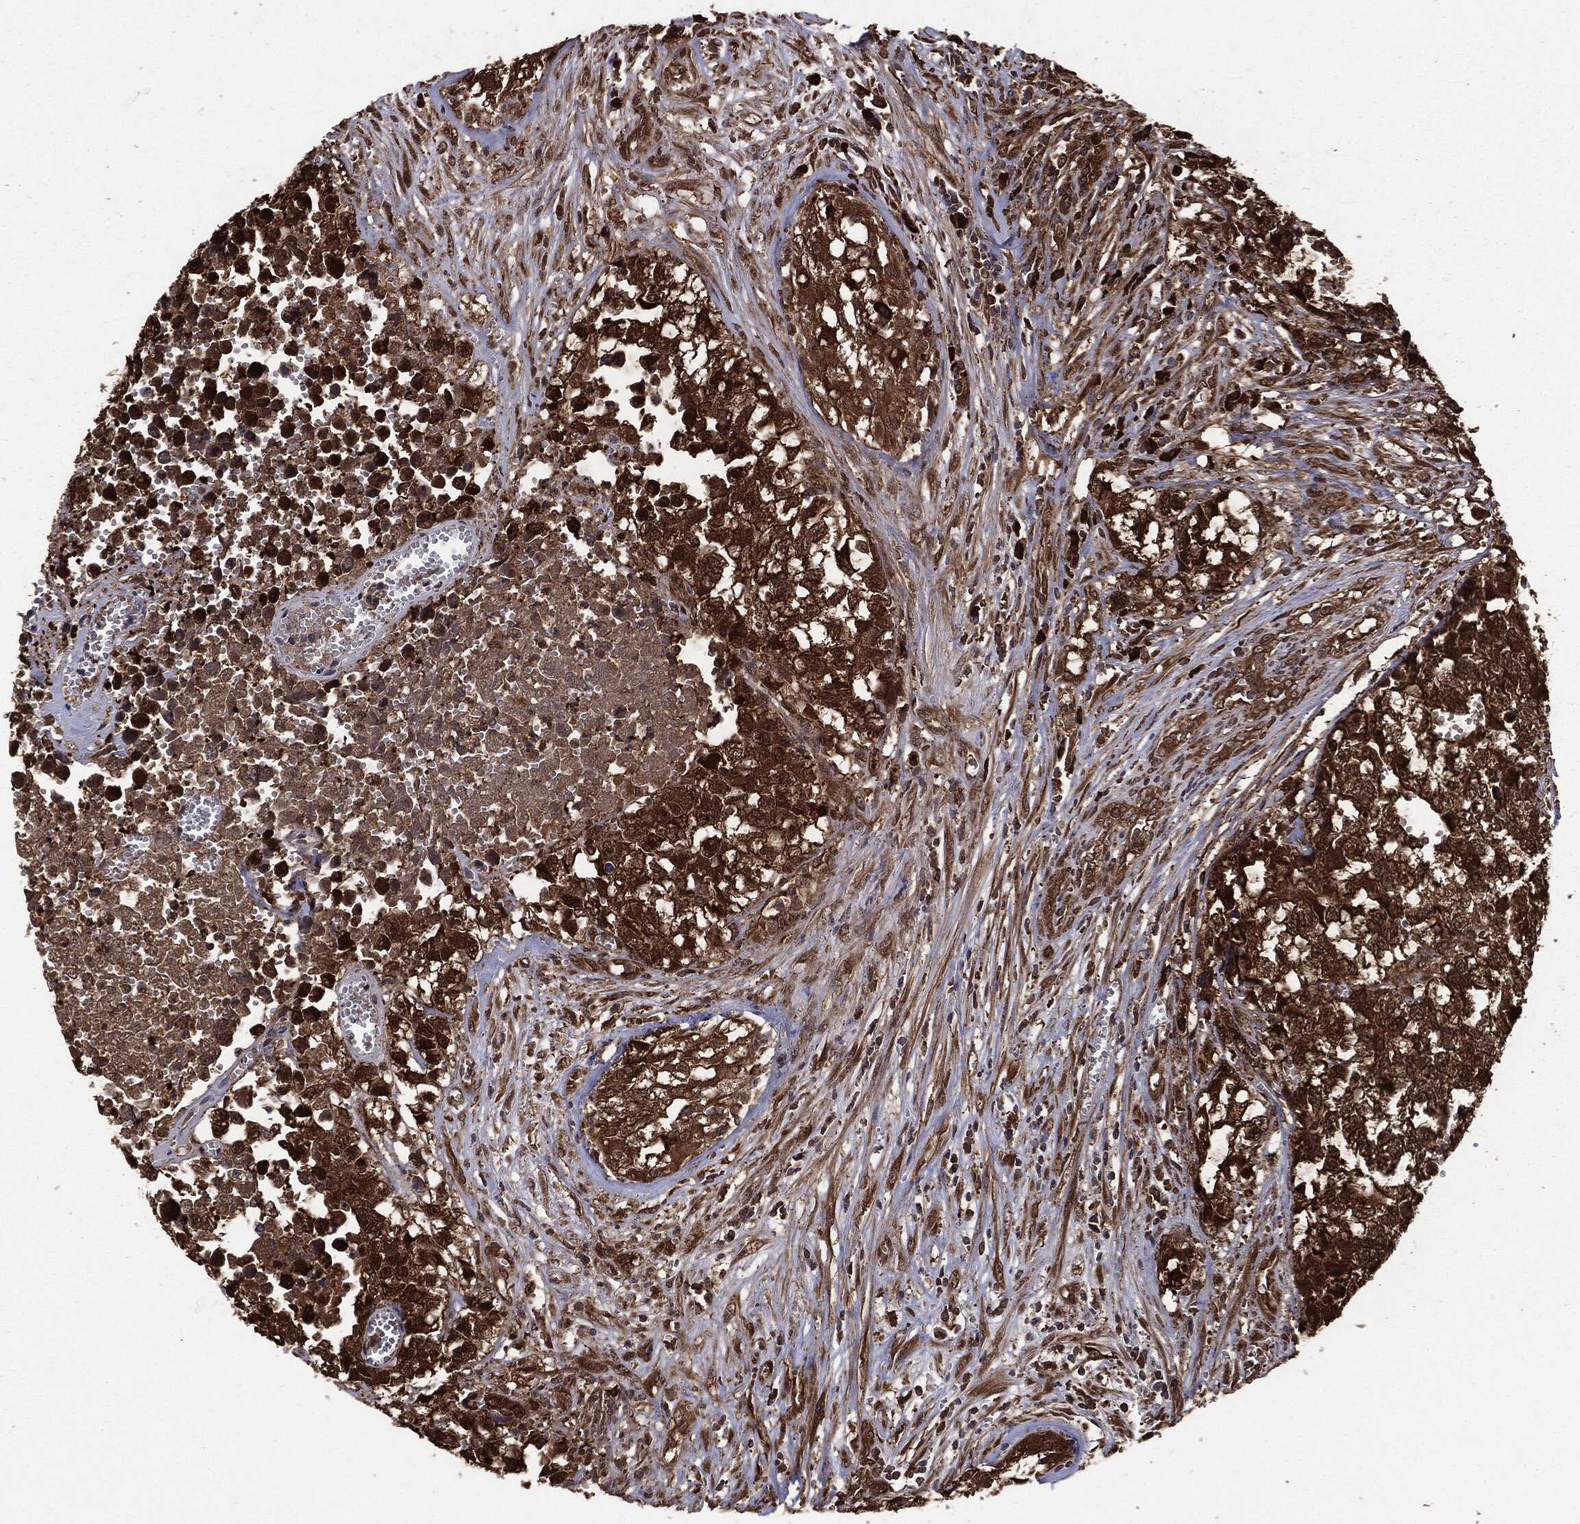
{"staining": {"intensity": "strong", "quantity": ">75%", "location": "cytoplasmic/membranous"}, "tissue": "testis cancer", "cell_type": "Tumor cells", "image_type": "cancer", "snomed": [{"axis": "morphology", "description": "Seminoma, NOS"}, {"axis": "morphology", "description": "Carcinoma, Embryonal, NOS"}, {"axis": "topography", "description": "Testis"}], "caption": "Embryonal carcinoma (testis) was stained to show a protein in brown. There is high levels of strong cytoplasmic/membranous expression in approximately >75% of tumor cells. Ihc stains the protein in brown and the nuclei are stained blue.", "gene": "NME1", "patient": {"sex": "male", "age": 22}}